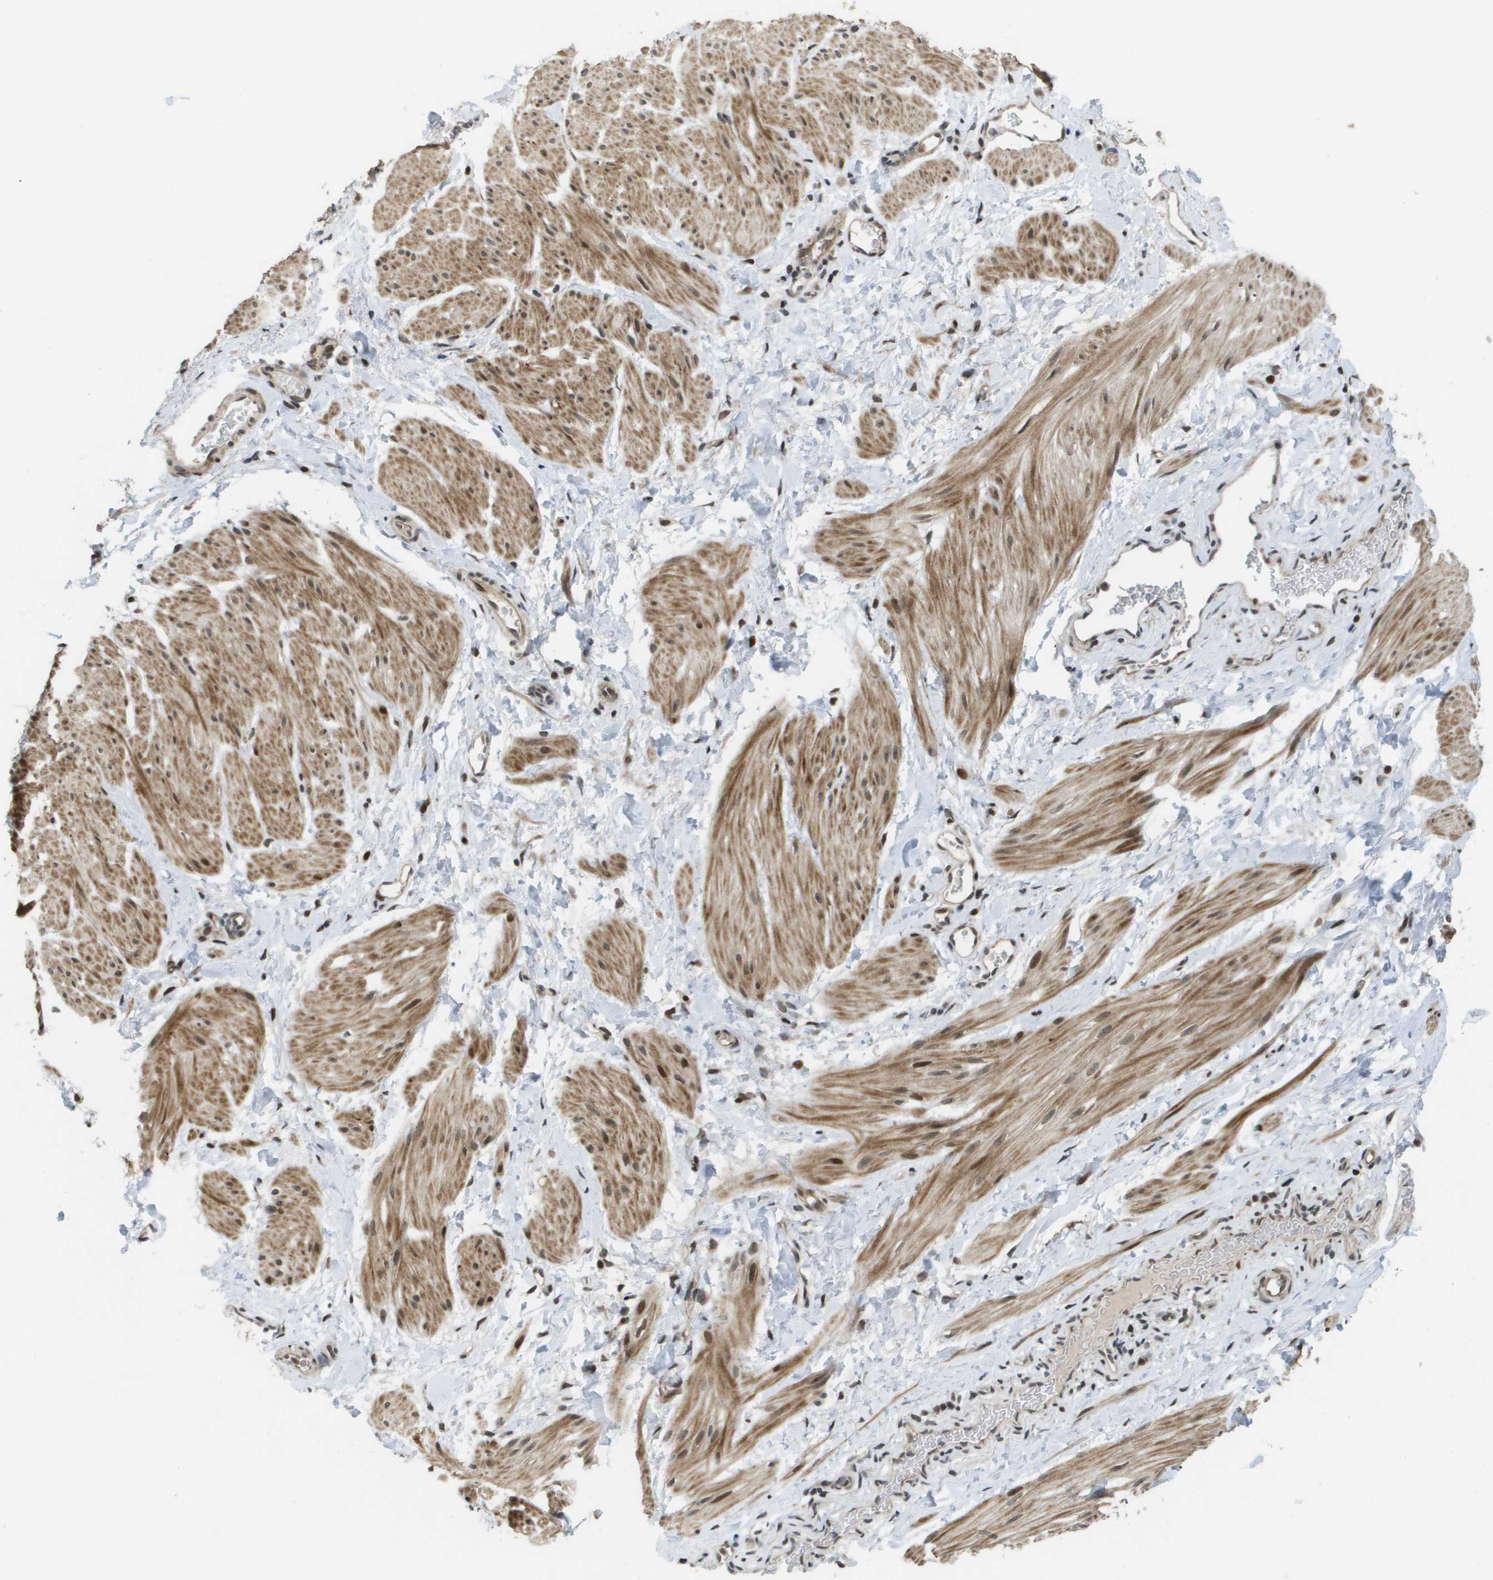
{"staining": {"intensity": "moderate", "quantity": ">75%", "location": "cytoplasmic/membranous,nuclear"}, "tissue": "smooth muscle", "cell_type": "Smooth muscle cells", "image_type": "normal", "snomed": [{"axis": "morphology", "description": "Normal tissue, NOS"}, {"axis": "topography", "description": "Smooth muscle"}], "caption": "Moderate cytoplasmic/membranous,nuclear expression for a protein is present in about >75% of smooth muscle cells of normal smooth muscle using immunohistochemistry (IHC).", "gene": "KAT5", "patient": {"sex": "male", "age": 16}}